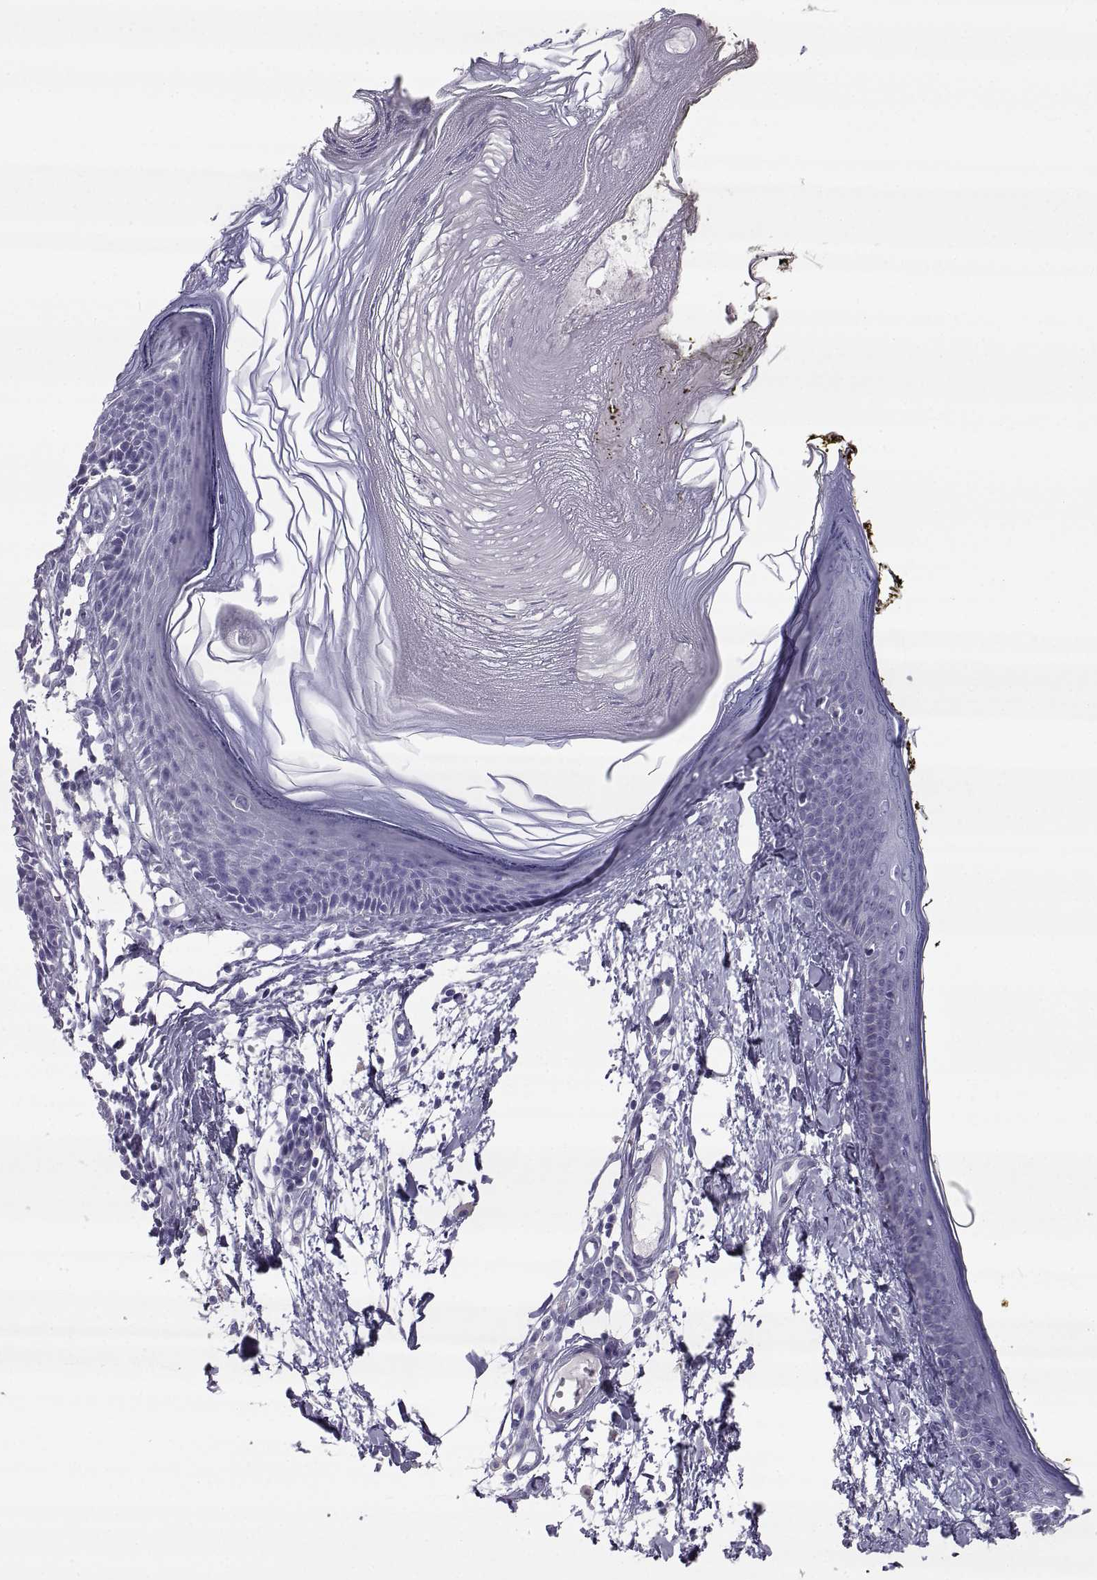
{"staining": {"intensity": "negative", "quantity": "none", "location": "none"}, "tissue": "skin", "cell_type": "Fibroblasts", "image_type": "normal", "snomed": [{"axis": "morphology", "description": "Normal tissue, NOS"}, {"axis": "topography", "description": "Skin"}], "caption": "Immunohistochemical staining of unremarkable skin exhibits no significant staining in fibroblasts.", "gene": "PCSK1N", "patient": {"sex": "male", "age": 76}}